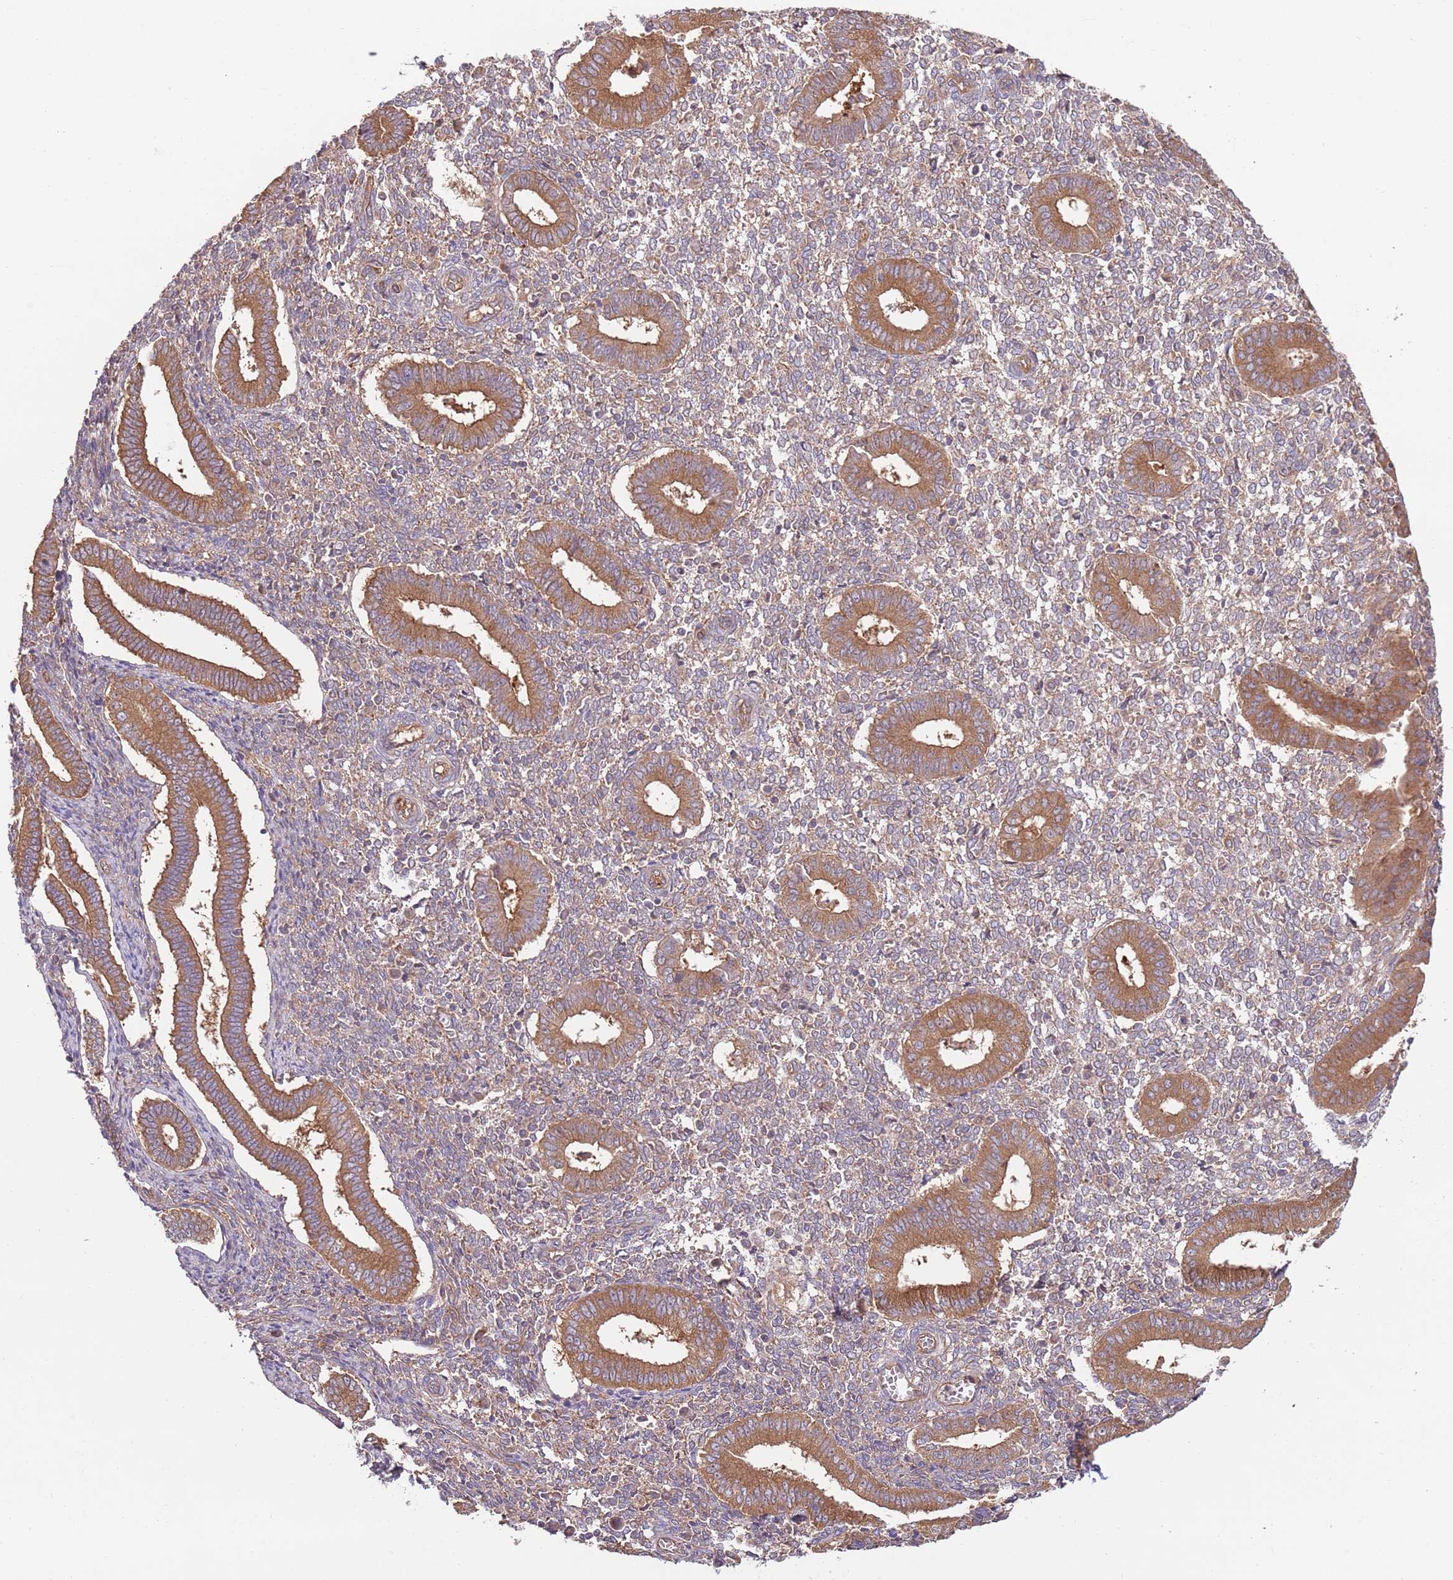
{"staining": {"intensity": "moderate", "quantity": ">75%", "location": "cytoplasmic/membranous"}, "tissue": "endometrium", "cell_type": "Cells in endometrial stroma", "image_type": "normal", "snomed": [{"axis": "morphology", "description": "Normal tissue, NOS"}, {"axis": "topography", "description": "Endometrium"}], "caption": "High-magnification brightfield microscopy of unremarkable endometrium stained with DAB (3,3'-diaminobenzidine) (brown) and counterstained with hematoxylin (blue). cells in endometrial stroma exhibit moderate cytoplasmic/membranous staining is identified in about>75% of cells. (brown staining indicates protein expression, while blue staining denotes nuclei).", "gene": "EIF3F", "patient": {"sex": "female", "age": 44}}